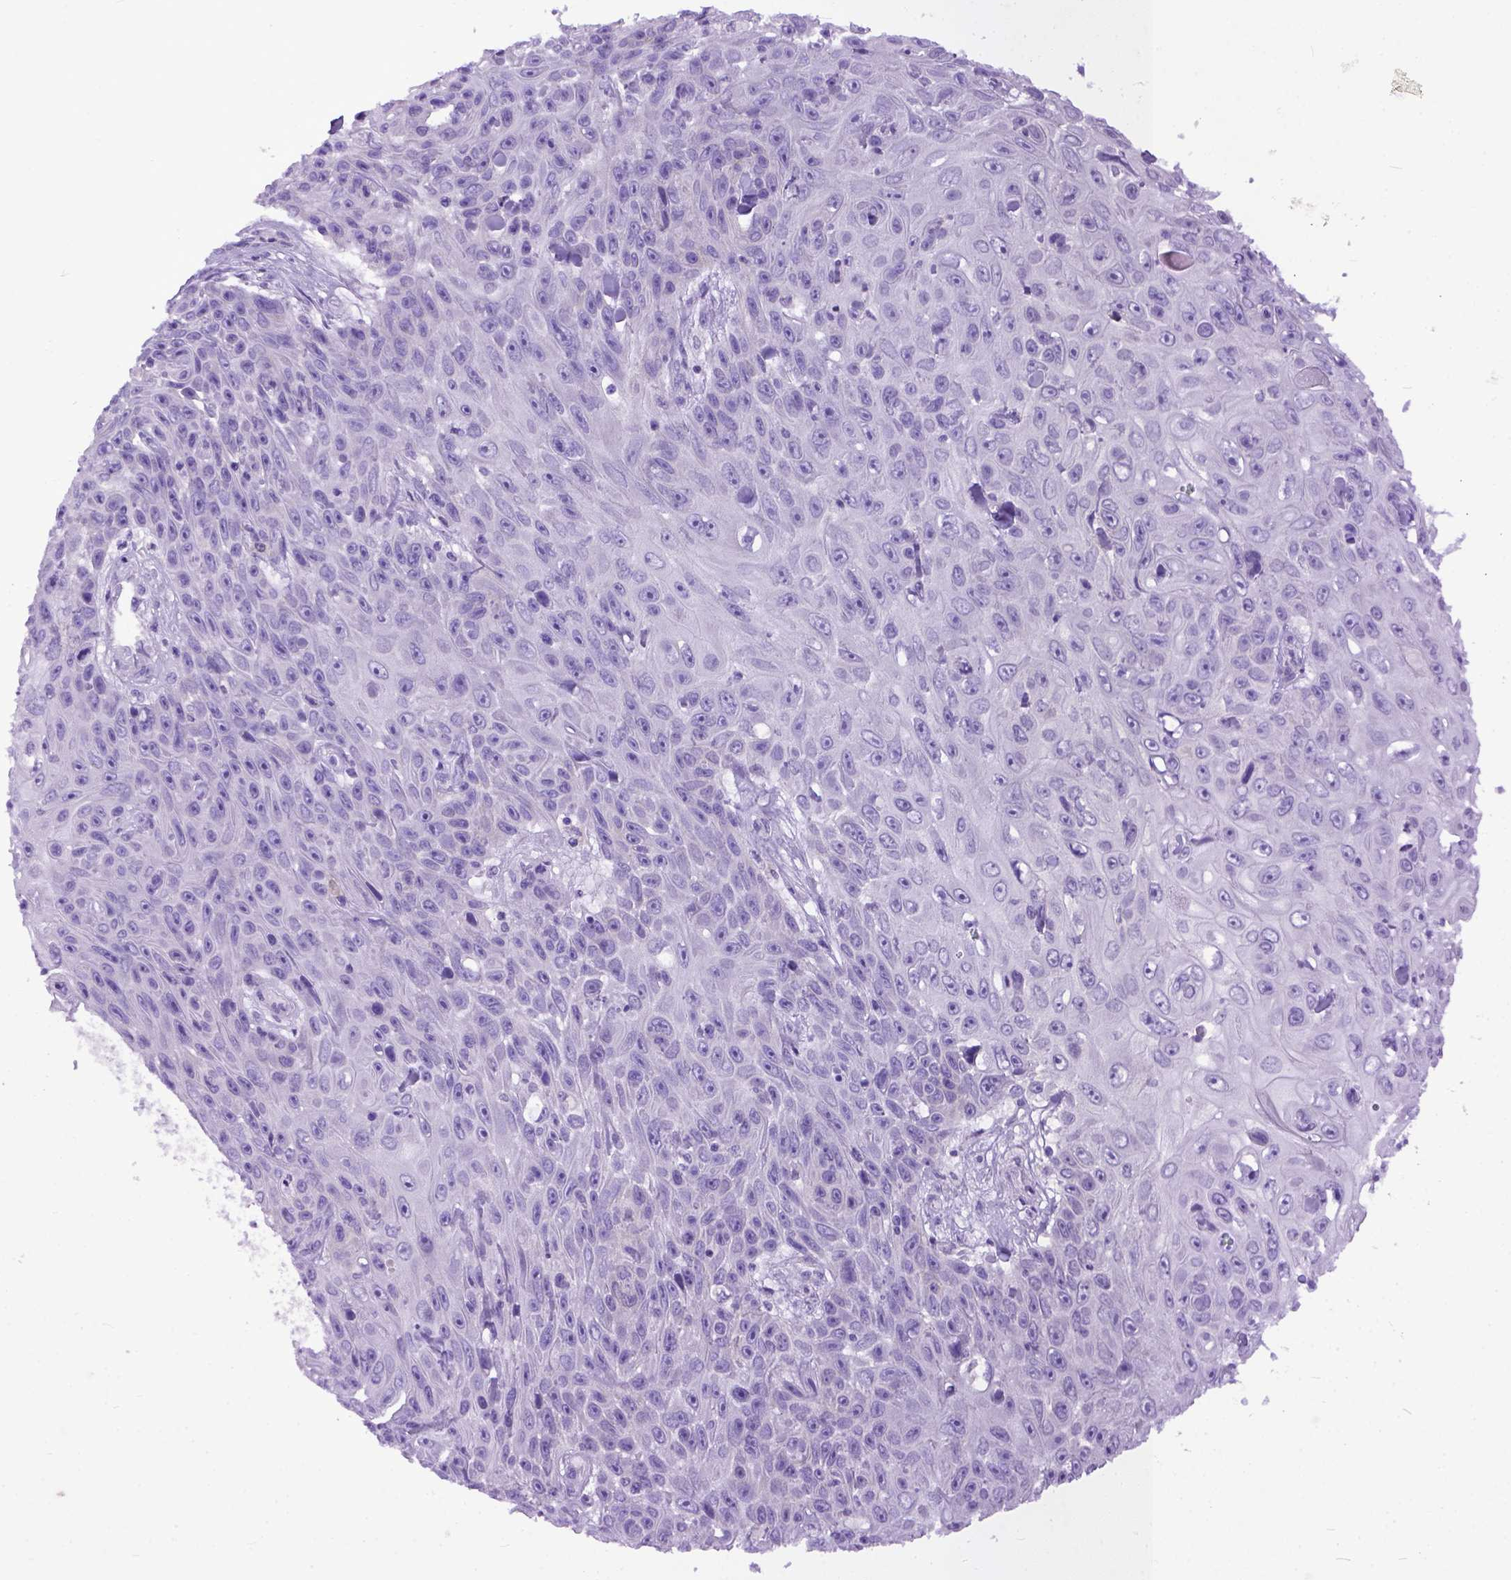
{"staining": {"intensity": "negative", "quantity": "none", "location": "none"}, "tissue": "skin cancer", "cell_type": "Tumor cells", "image_type": "cancer", "snomed": [{"axis": "morphology", "description": "Squamous cell carcinoma, NOS"}, {"axis": "topography", "description": "Skin"}], "caption": "There is no significant expression in tumor cells of squamous cell carcinoma (skin).", "gene": "PPL", "patient": {"sex": "male", "age": 82}}